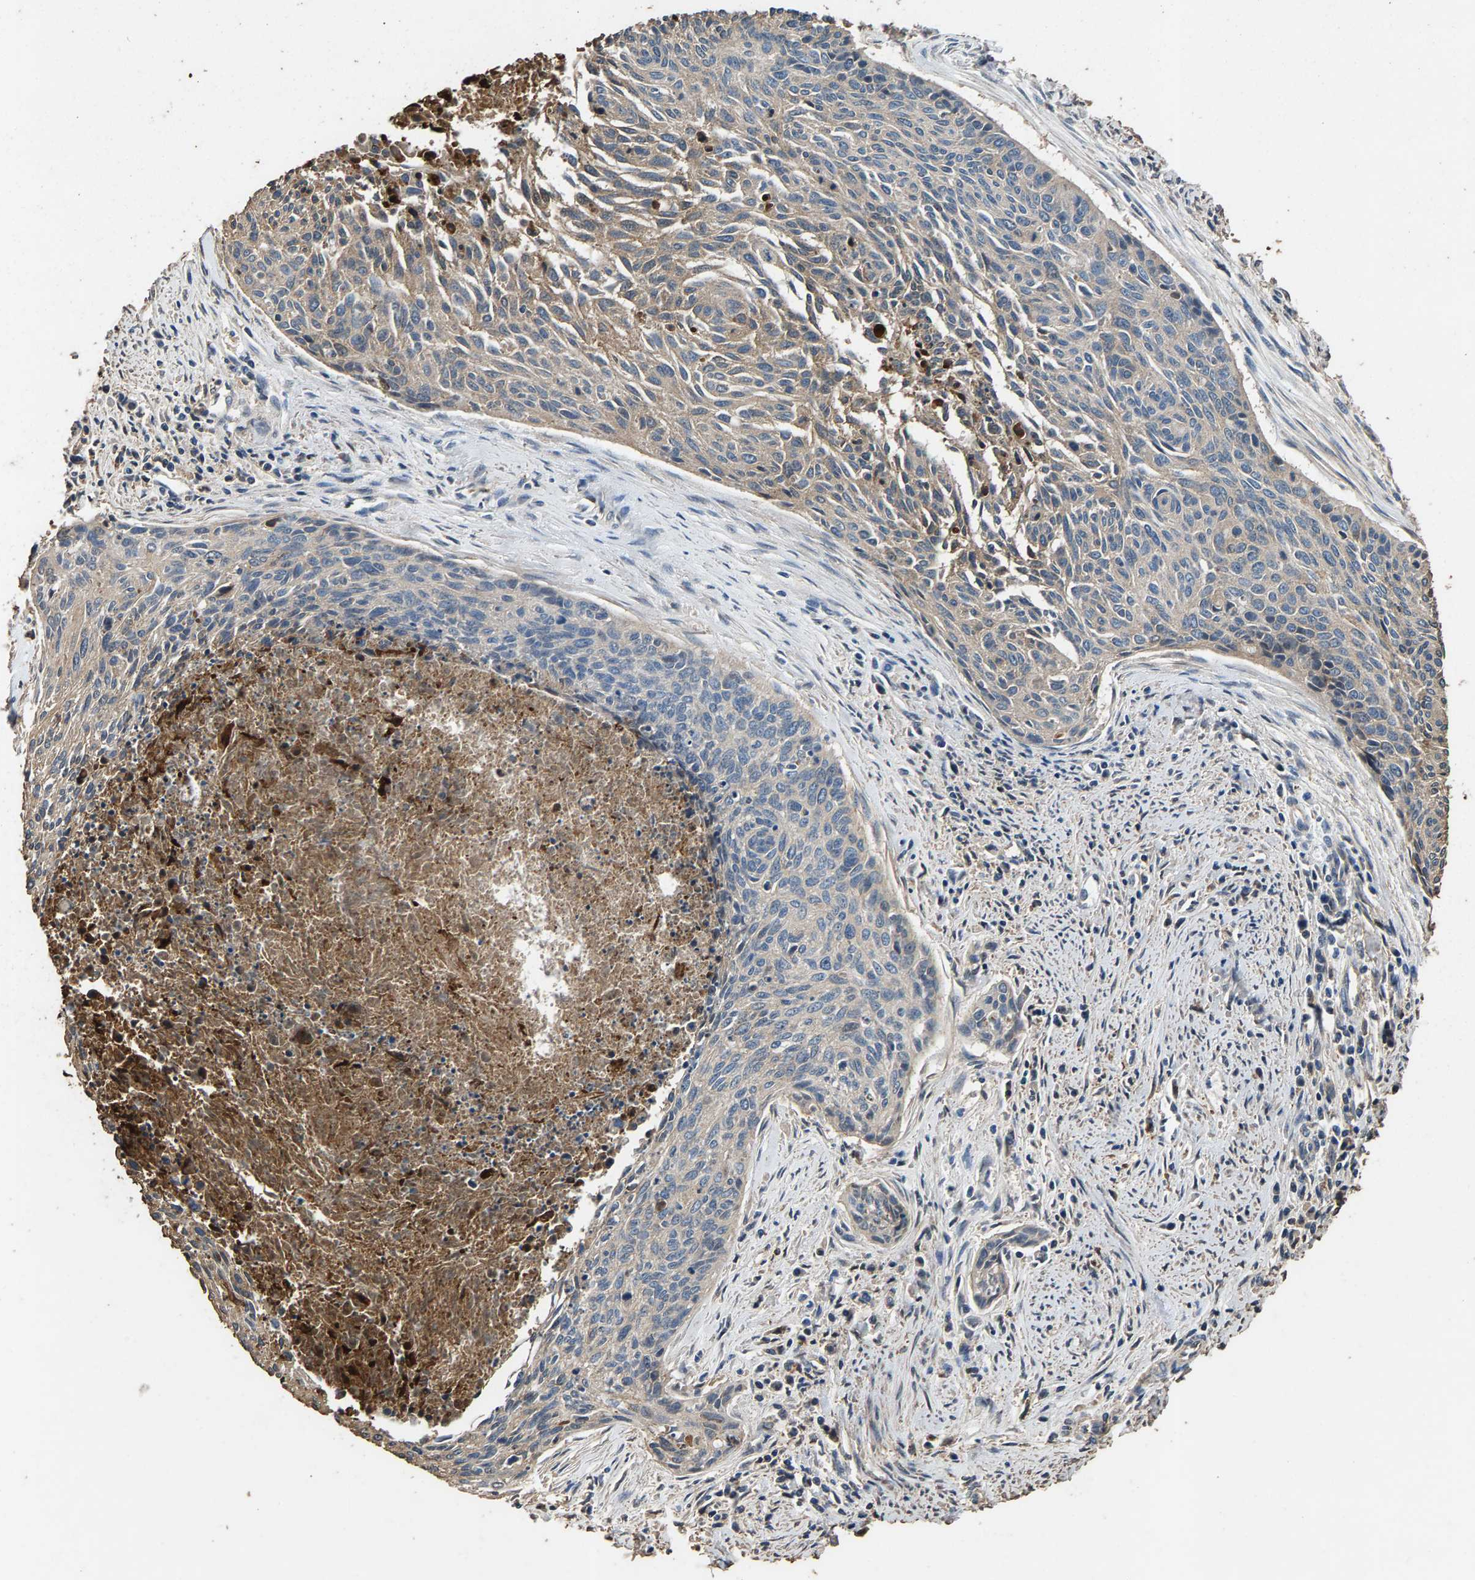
{"staining": {"intensity": "negative", "quantity": "none", "location": "none"}, "tissue": "cervical cancer", "cell_type": "Tumor cells", "image_type": "cancer", "snomed": [{"axis": "morphology", "description": "Squamous cell carcinoma, NOS"}, {"axis": "topography", "description": "Cervix"}], "caption": "Photomicrograph shows no protein expression in tumor cells of squamous cell carcinoma (cervical) tissue.", "gene": "MRPL27", "patient": {"sex": "female", "age": 55}}